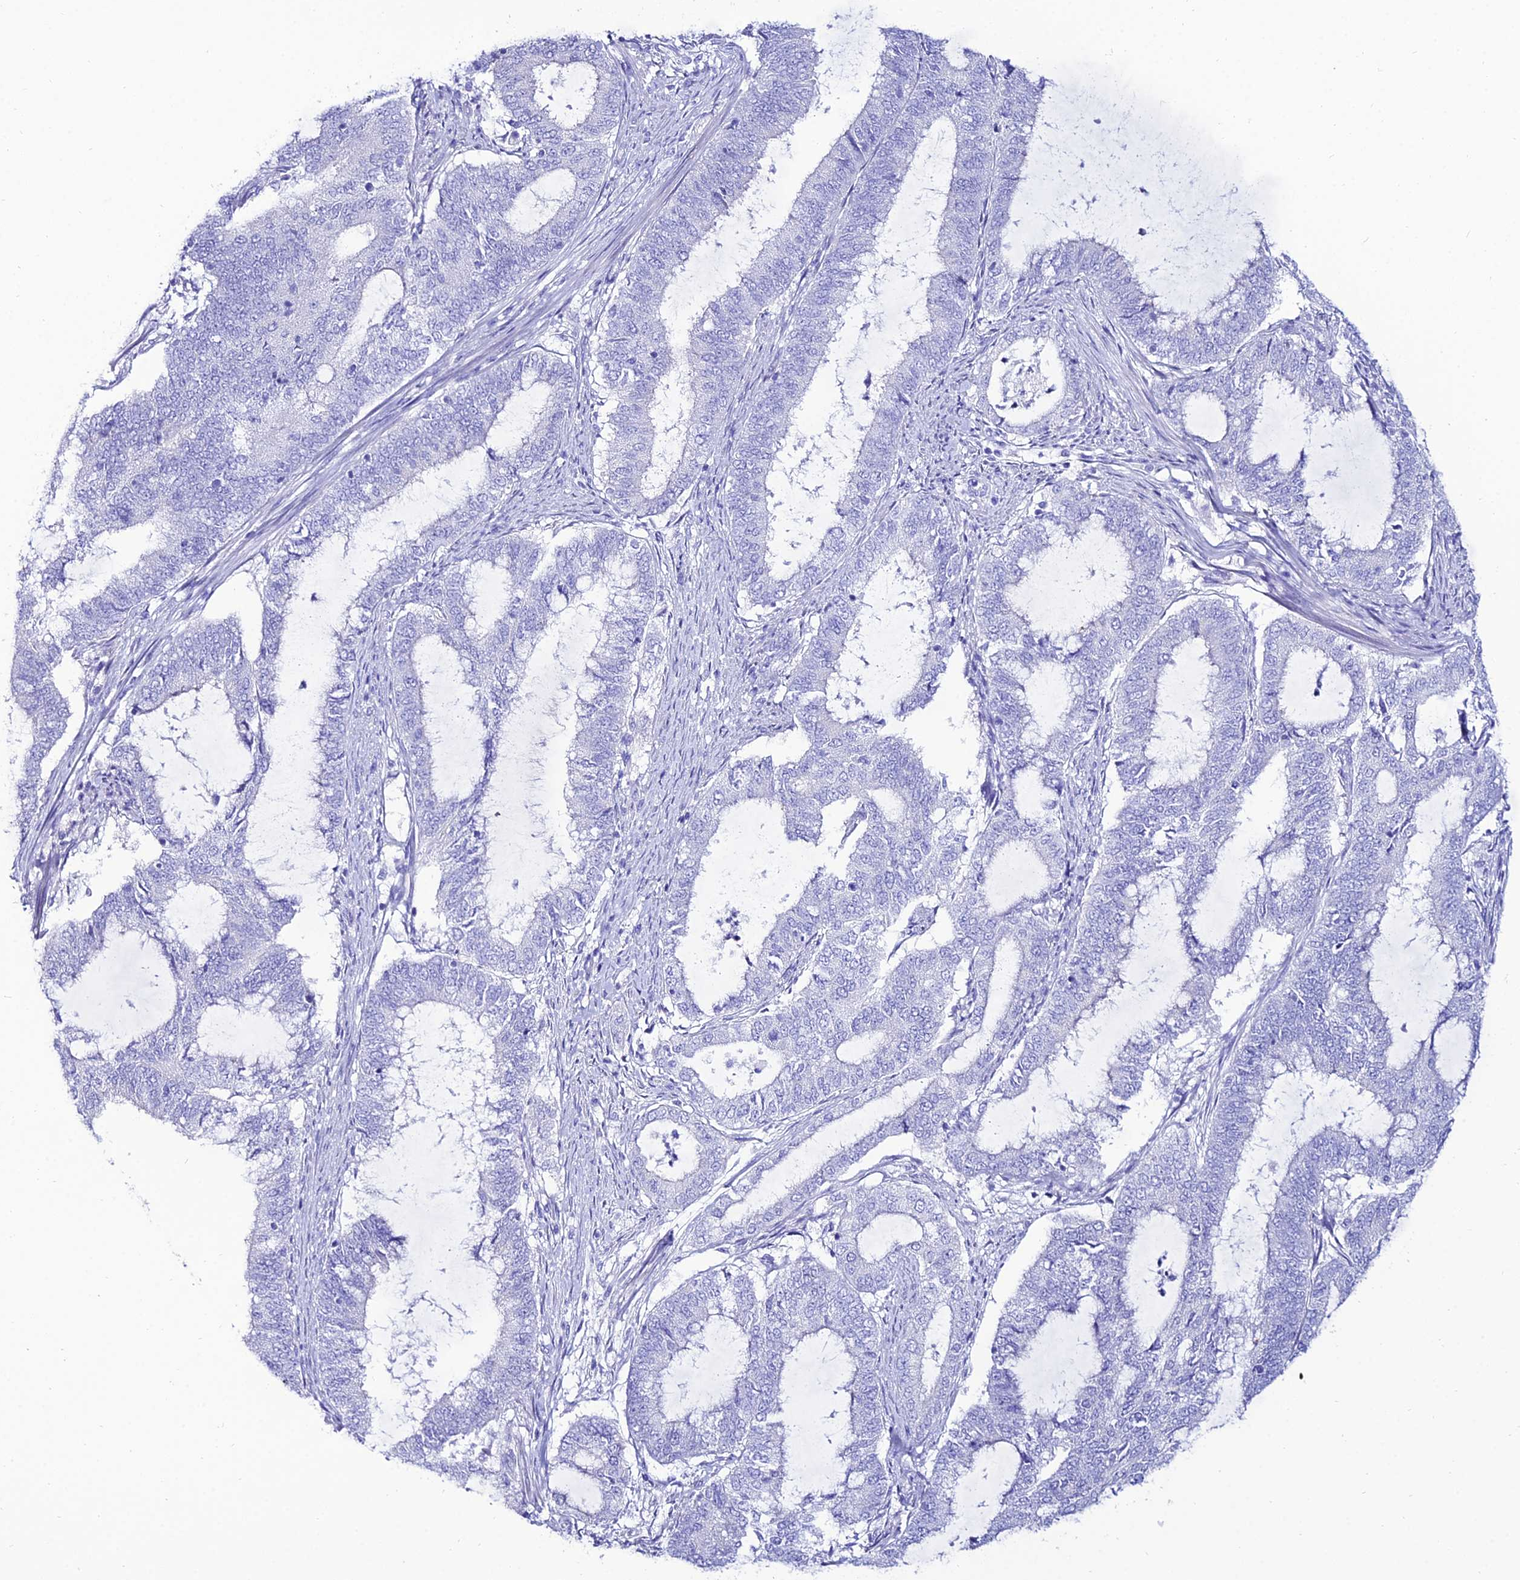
{"staining": {"intensity": "negative", "quantity": "none", "location": "none"}, "tissue": "endometrial cancer", "cell_type": "Tumor cells", "image_type": "cancer", "snomed": [{"axis": "morphology", "description": "Adenocarcinoma, NOS"}, {"axis": "topography", "description": "Endometrium"}], "caption": "Tumor cells show no significant expression in endometrial adenocarcinoma.", "gene": "OR4D5", "patient": {"sex": "female", "age": 51}}